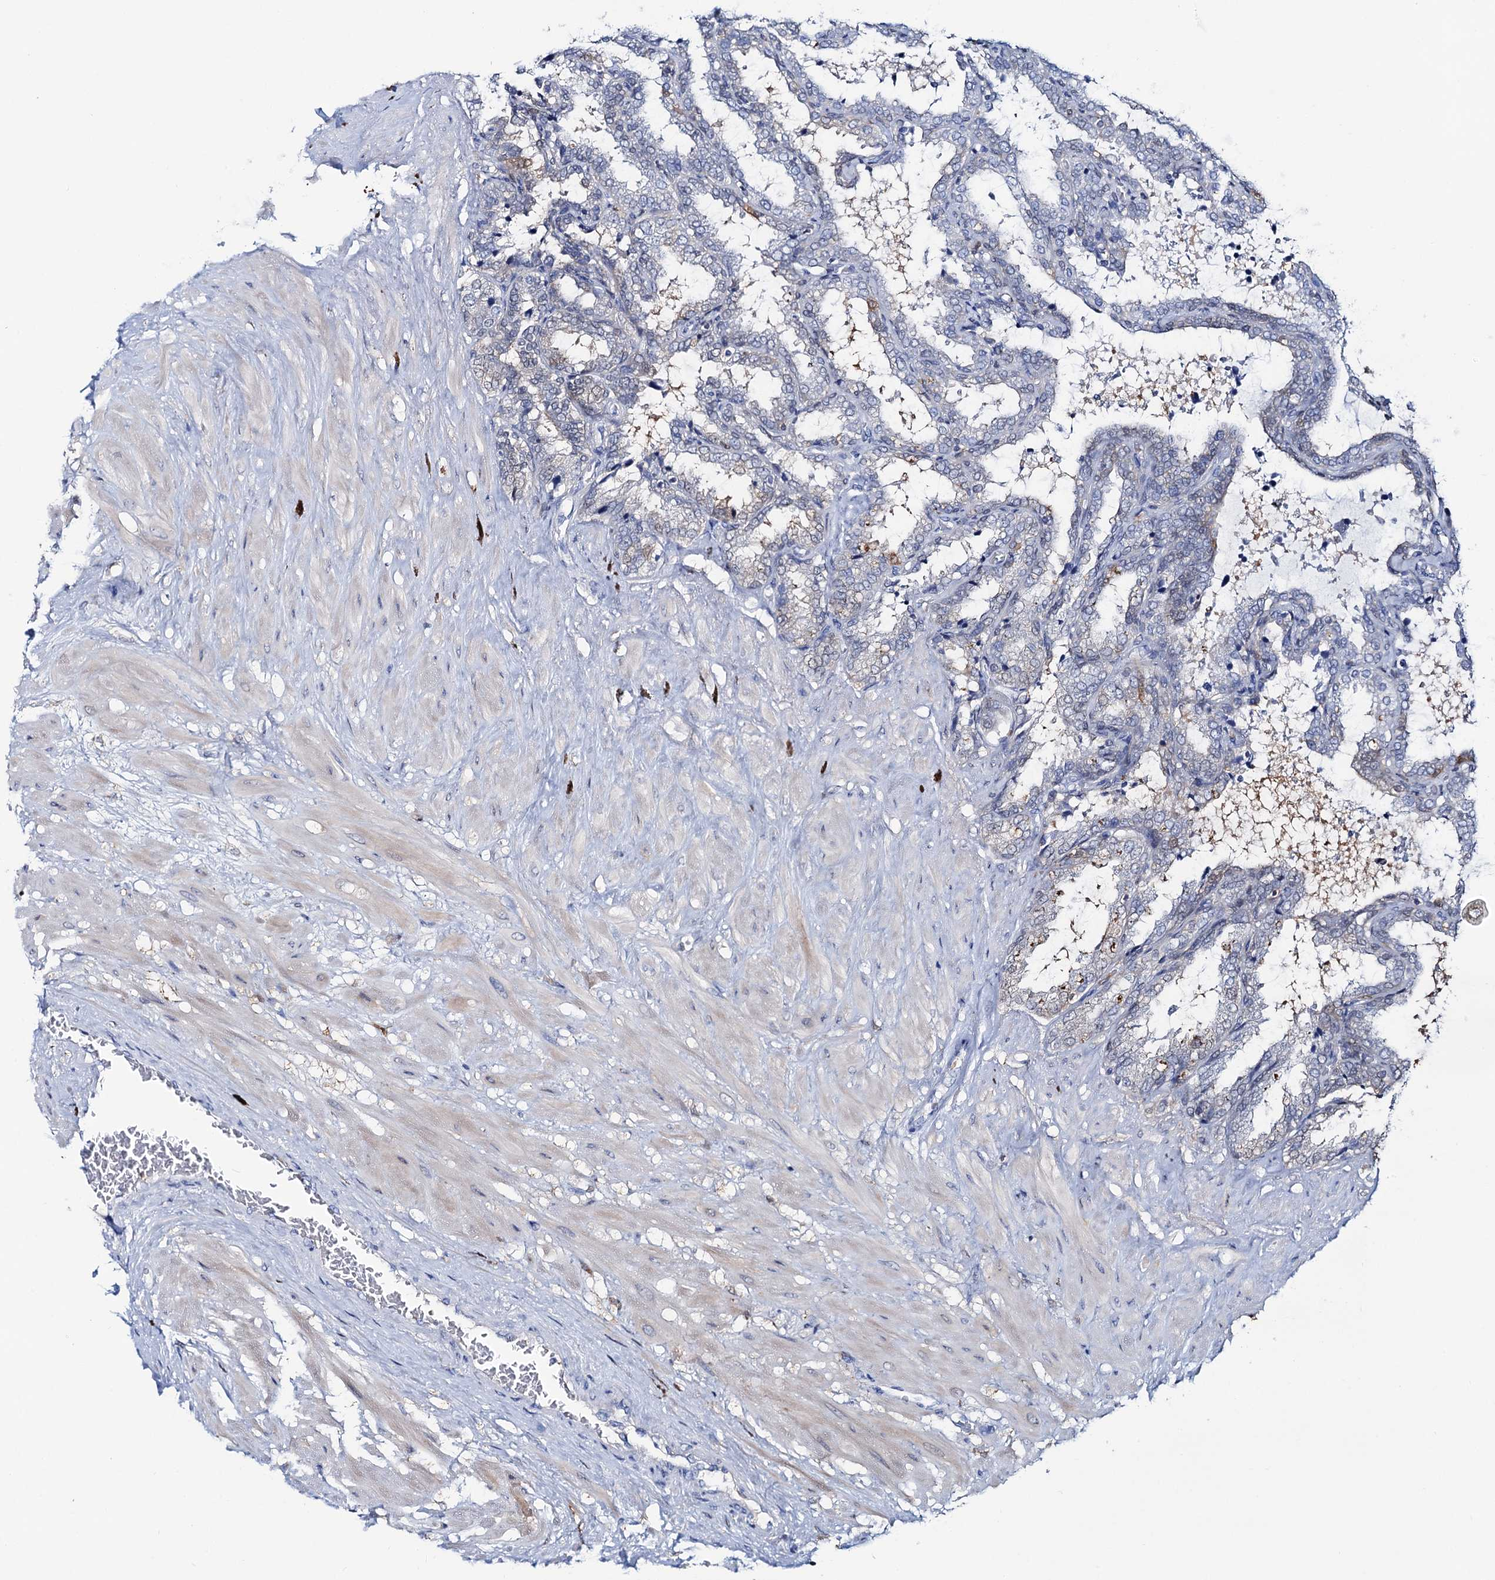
{"staining": {"intensity": "moderate", "quantity": "25%-75%", "location": "cytoplasmic/membranous,nuclear"}, "tissue": "seminal vesicle", "cell_type": "Glandular cells", "image_type": "normal", "snomed": [{"axis": "morphology", "description": "Normal tissue, NOS"}, {"axis": "topography", "description": "Seminal veicle"}], "caption": "Protein expression by IHC shows moderate cytoplasmic/membranous,nuclear positivity in about 25%-75% of glandular cells in normal seminal vesicle. (DAB IHC, brown staining for protein, blue staining for nuclei).", "gene": "FAH", "patient": {"sex": "male", "age": 46}}